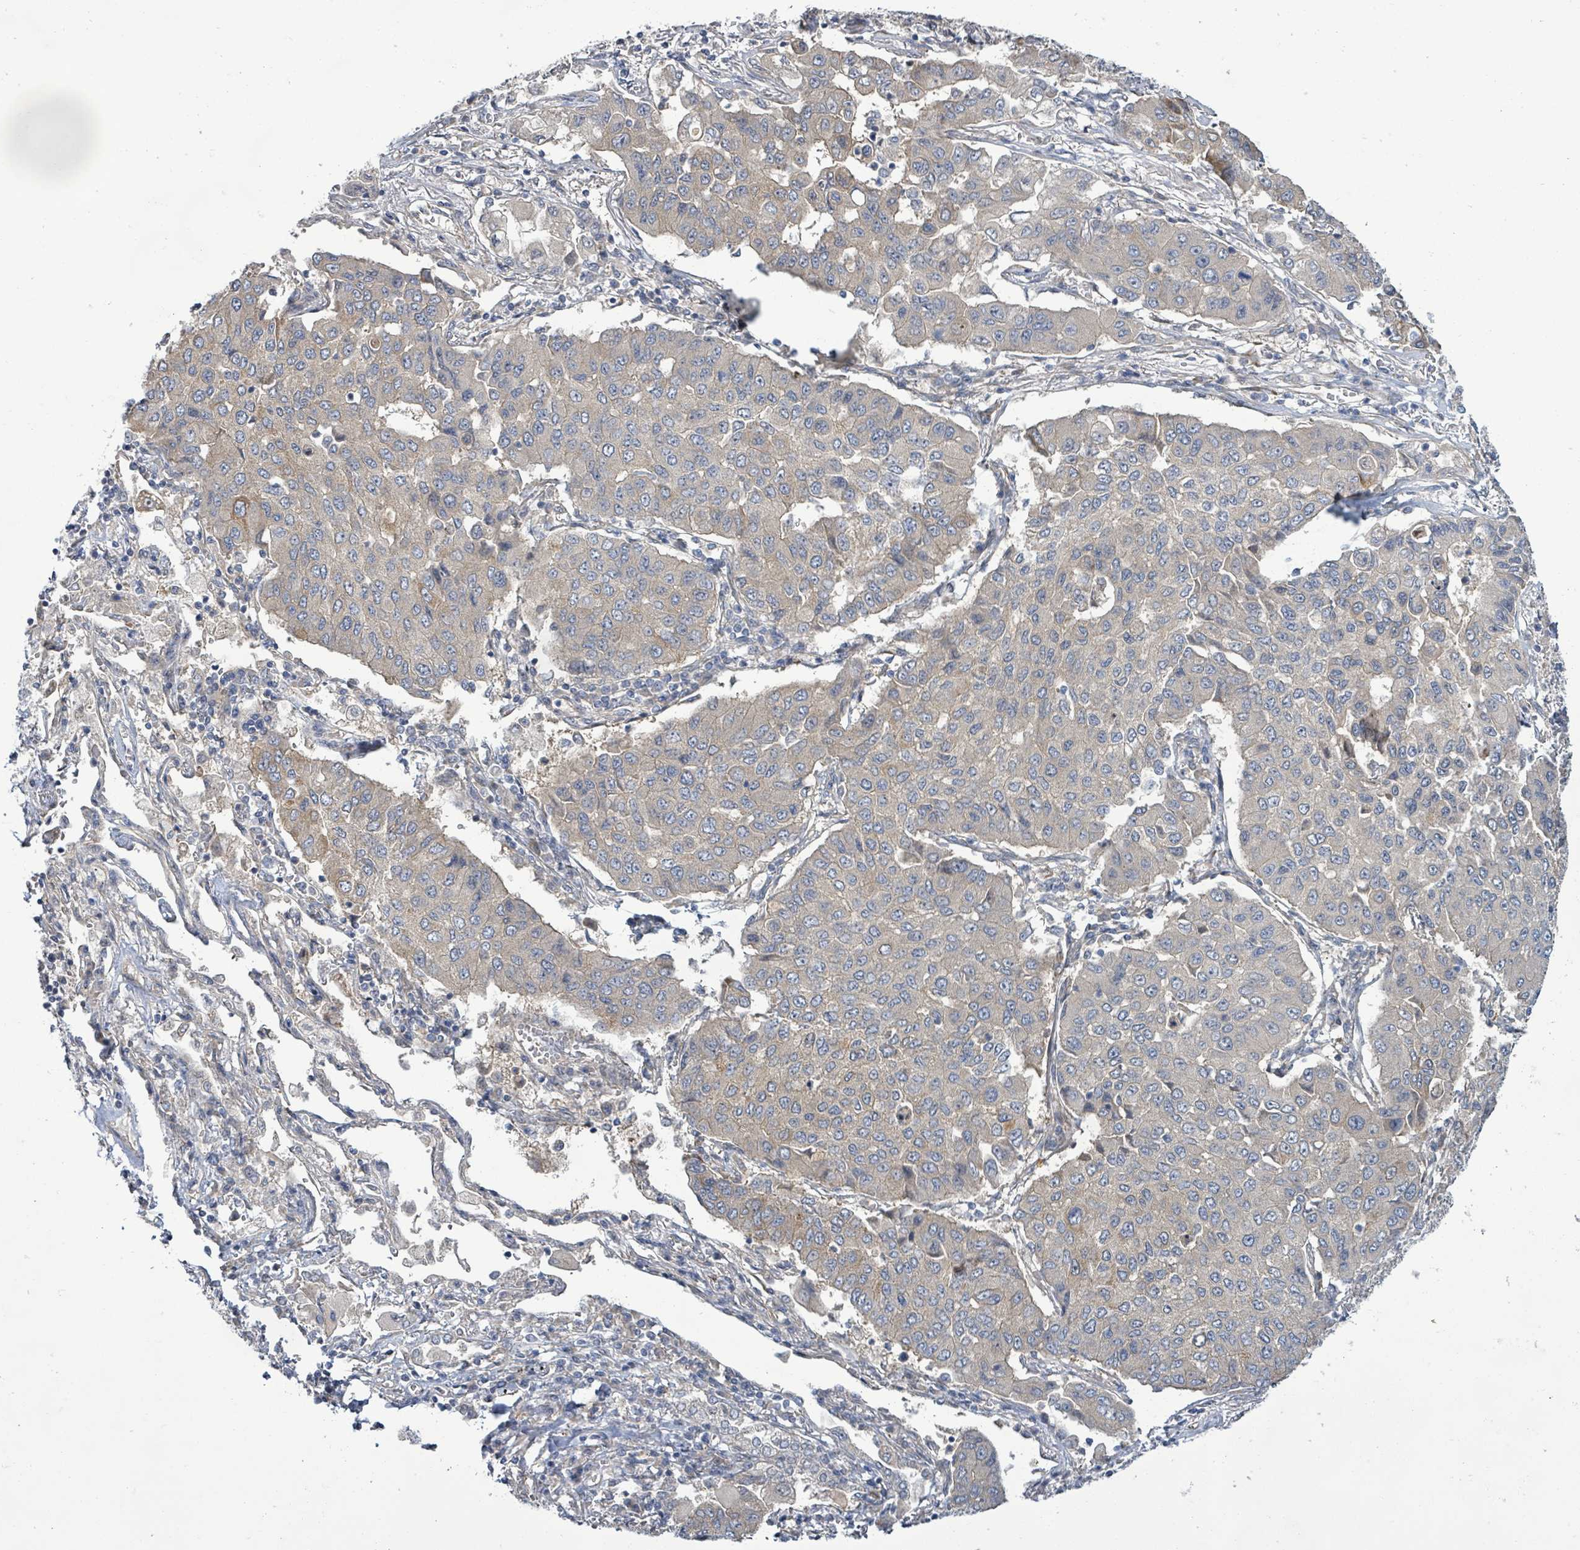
{"staining": {"intensity": "negative", "quantity": "none", "location": "none"}, "tissue": "lung cancer", "cell_type": "Tumor cells", "image_type": "cancer", "snomed": [{"axis": "morphology", "description": "Squamous cell carcinoma, NOS"}, {"axis": "topography", "description": "Lung"}], "caption": "Squamous cell carcinoma (lung) stained for a protein using IHC reveals no positivity tumor cells.", "gene": "KBTBD11", "patient": {"sex": "male", "age": 74}}